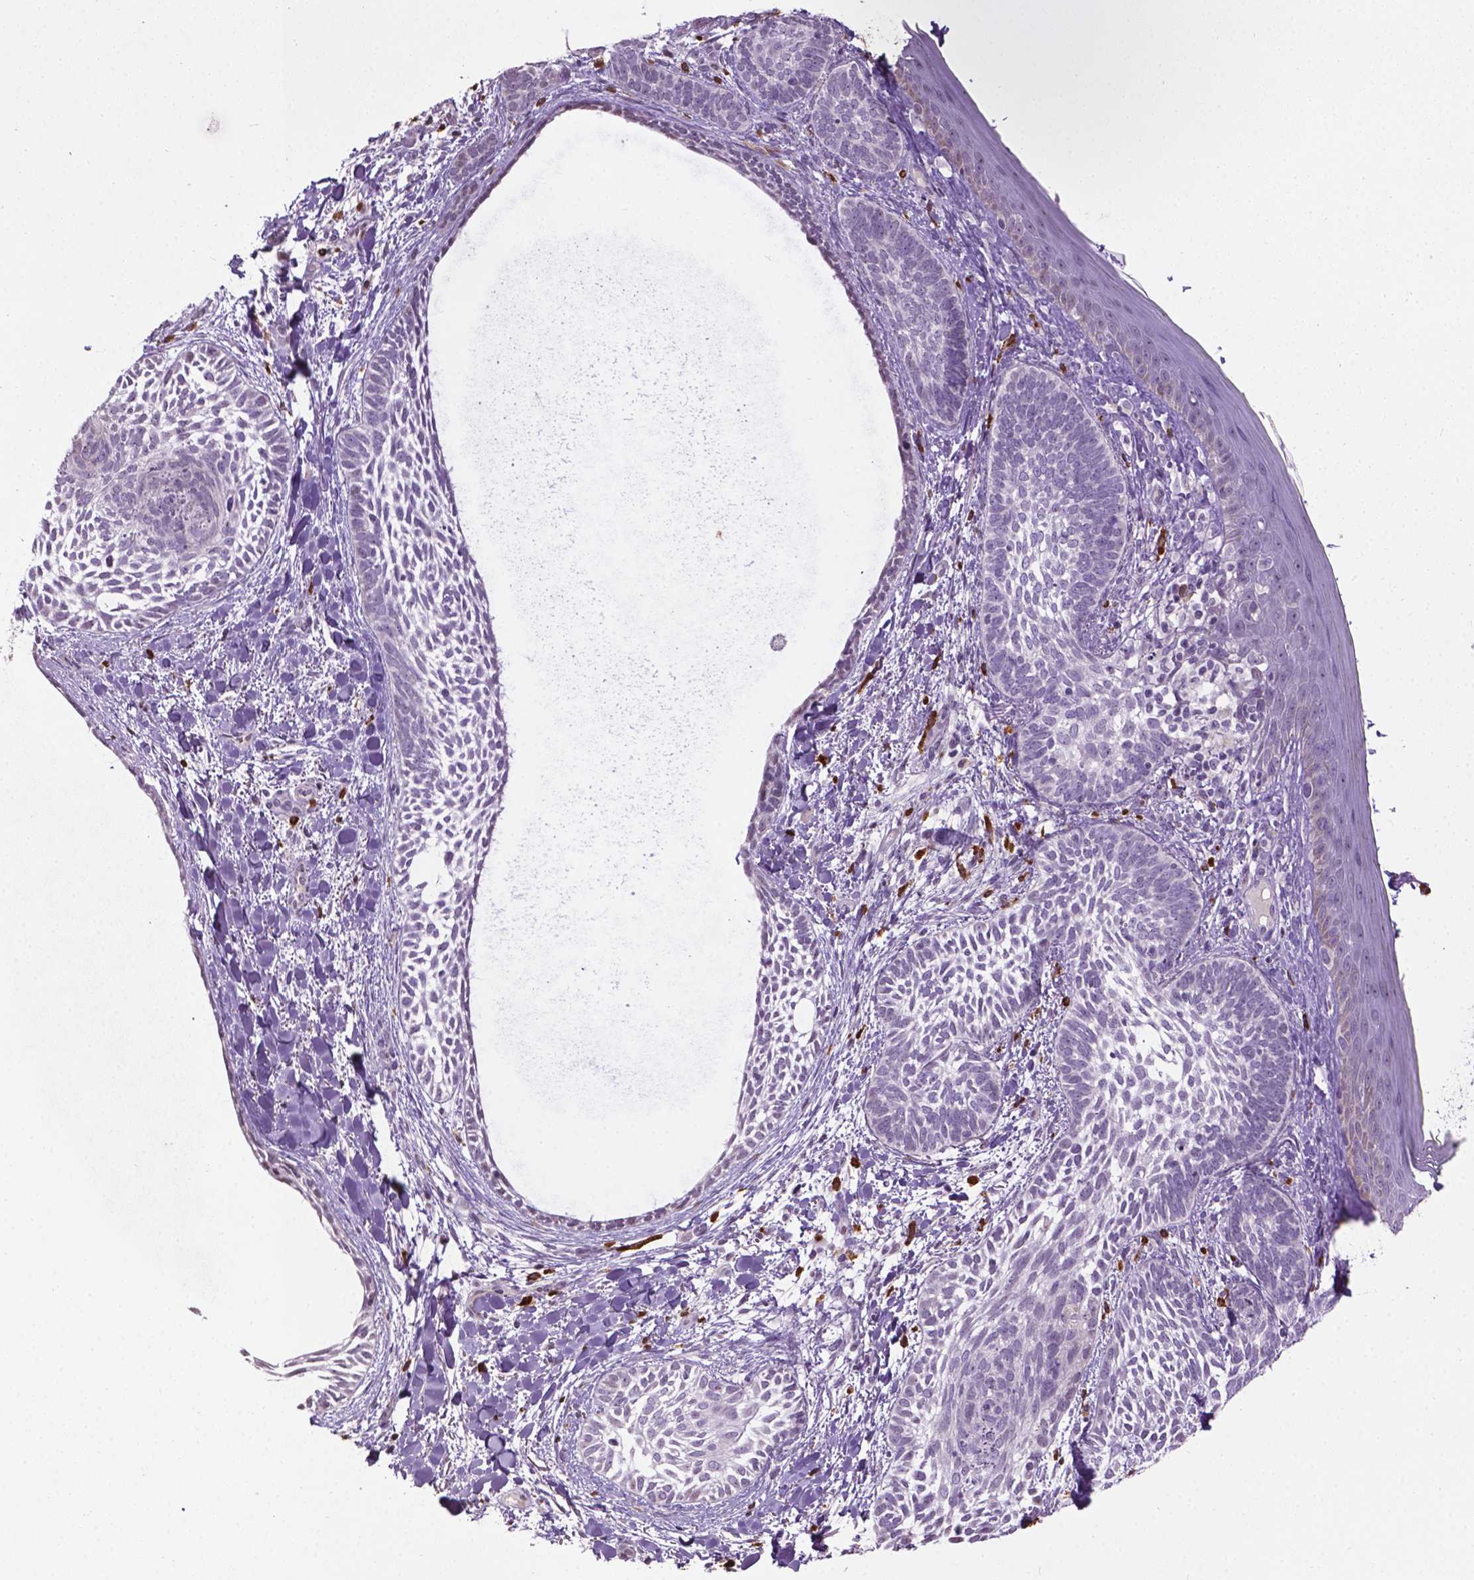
{"staining": {"intensity": "negative", "quantity": "none", "location": "none"}, "tissue": "skin cancer", "cell_type": "Tumor cells", "image_type": "cancer", "snomed": [{"axis": "morphology", "description": "Normal tissue, NOS"}, {"axis": "morphology", "description": "Basal cell carcinoma"}, {"axis": "topography", "description": "Skin"}], "caption": "This is an immunohistochemistry histopathology image of human skin cancer. There is no expression in tumor cells.", "gene": "NTNG2", "patient": {"sex": "male", "age": 46}}